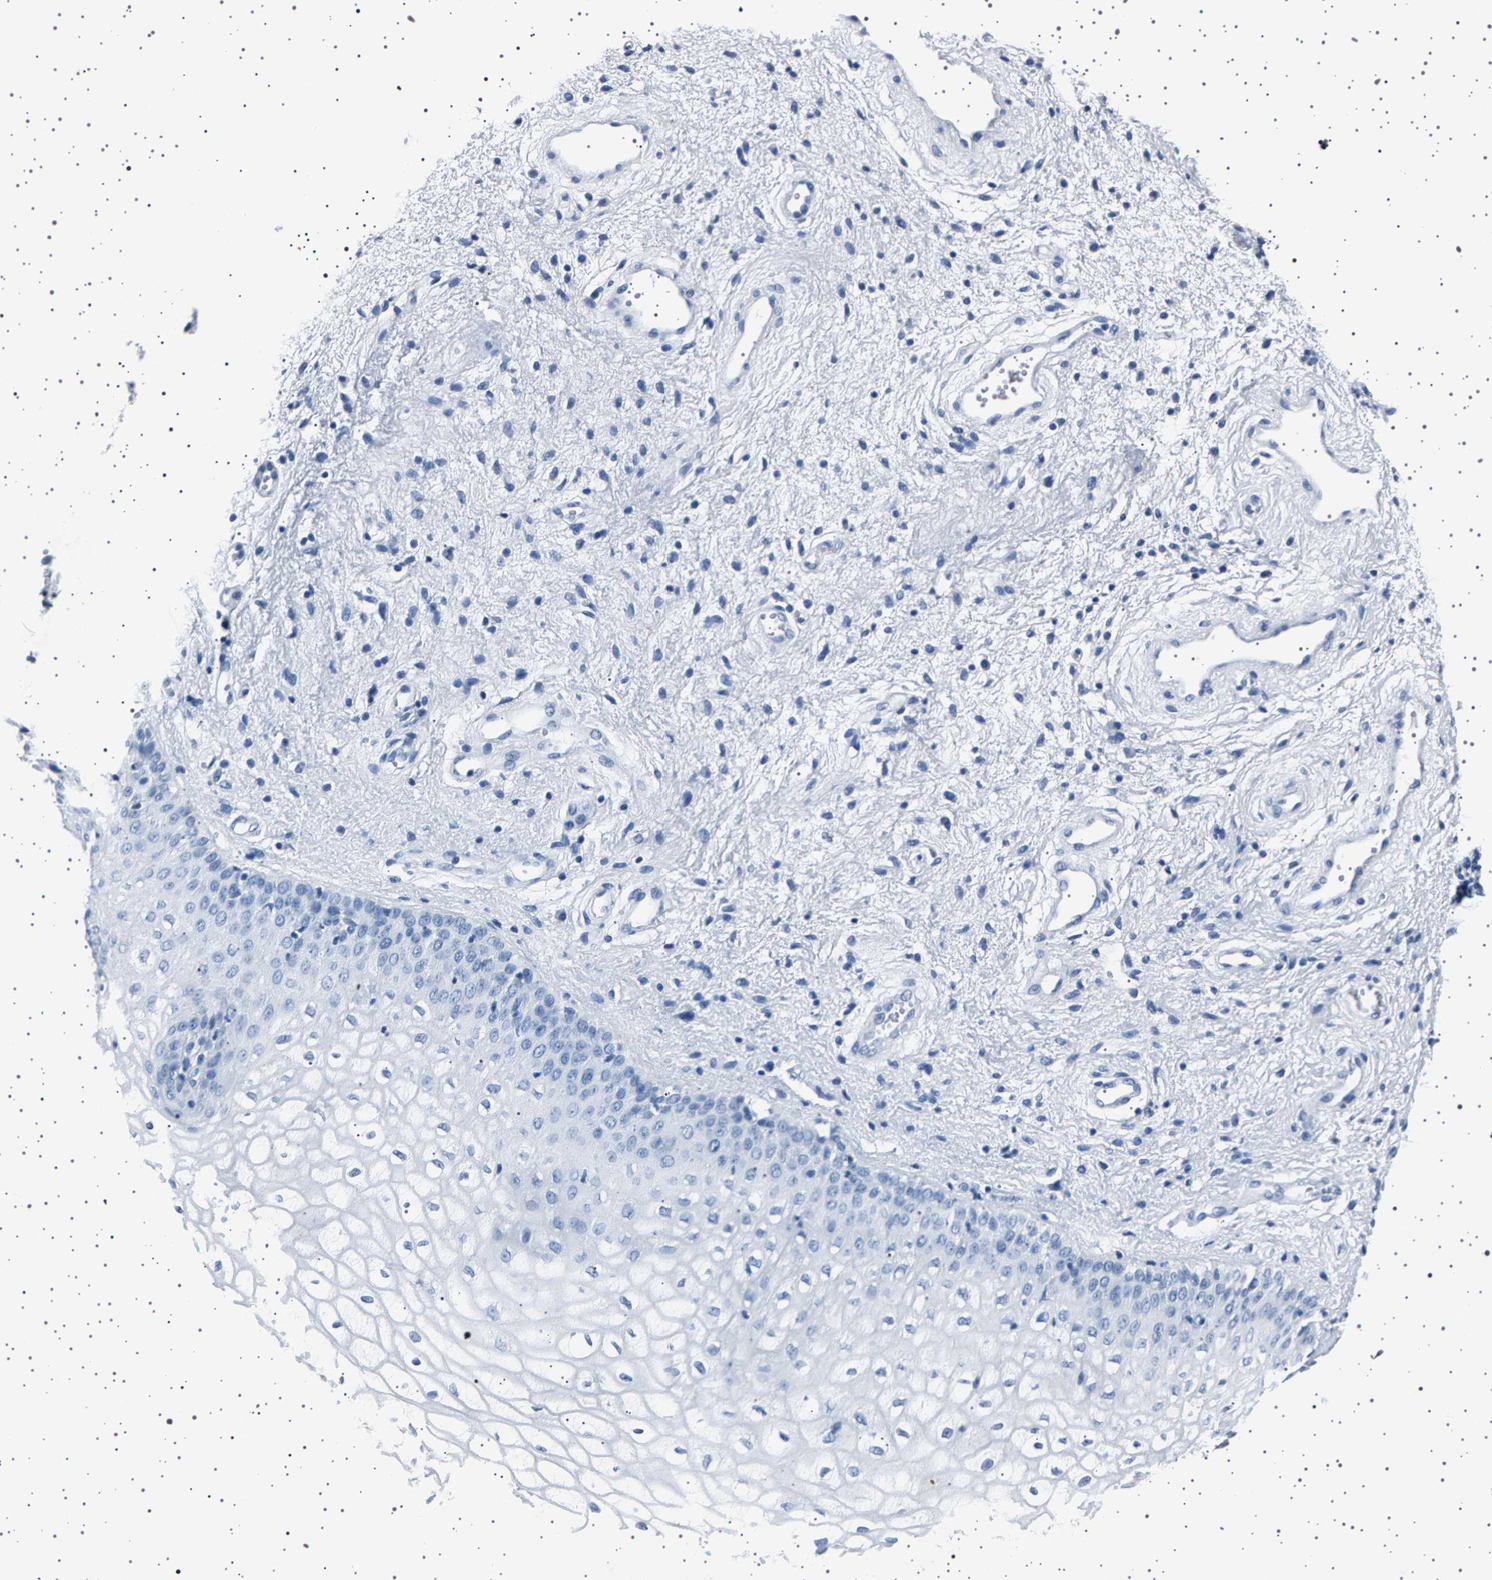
{"staining": {"intensity": "negative", "quantity": "none", "location": "none"}, "tissue": "vagina", "cell_type": "Squamous epithelial cells", "image_type": "normal", "snomed": [{"axis": "morphology", "description": "Normal tissue, NOS"}, {"axis": "topography", "description": "Vagina"}], "caption": "Immunohistochemistry micrograph of benign vagina: human vagina stained with DAB (3,3'-diaminobenzidine) displays no significant protein positivity in squamous epithelial cells.", "gene": "TFF3", "patient": {"sex": "female", "age": 34}}